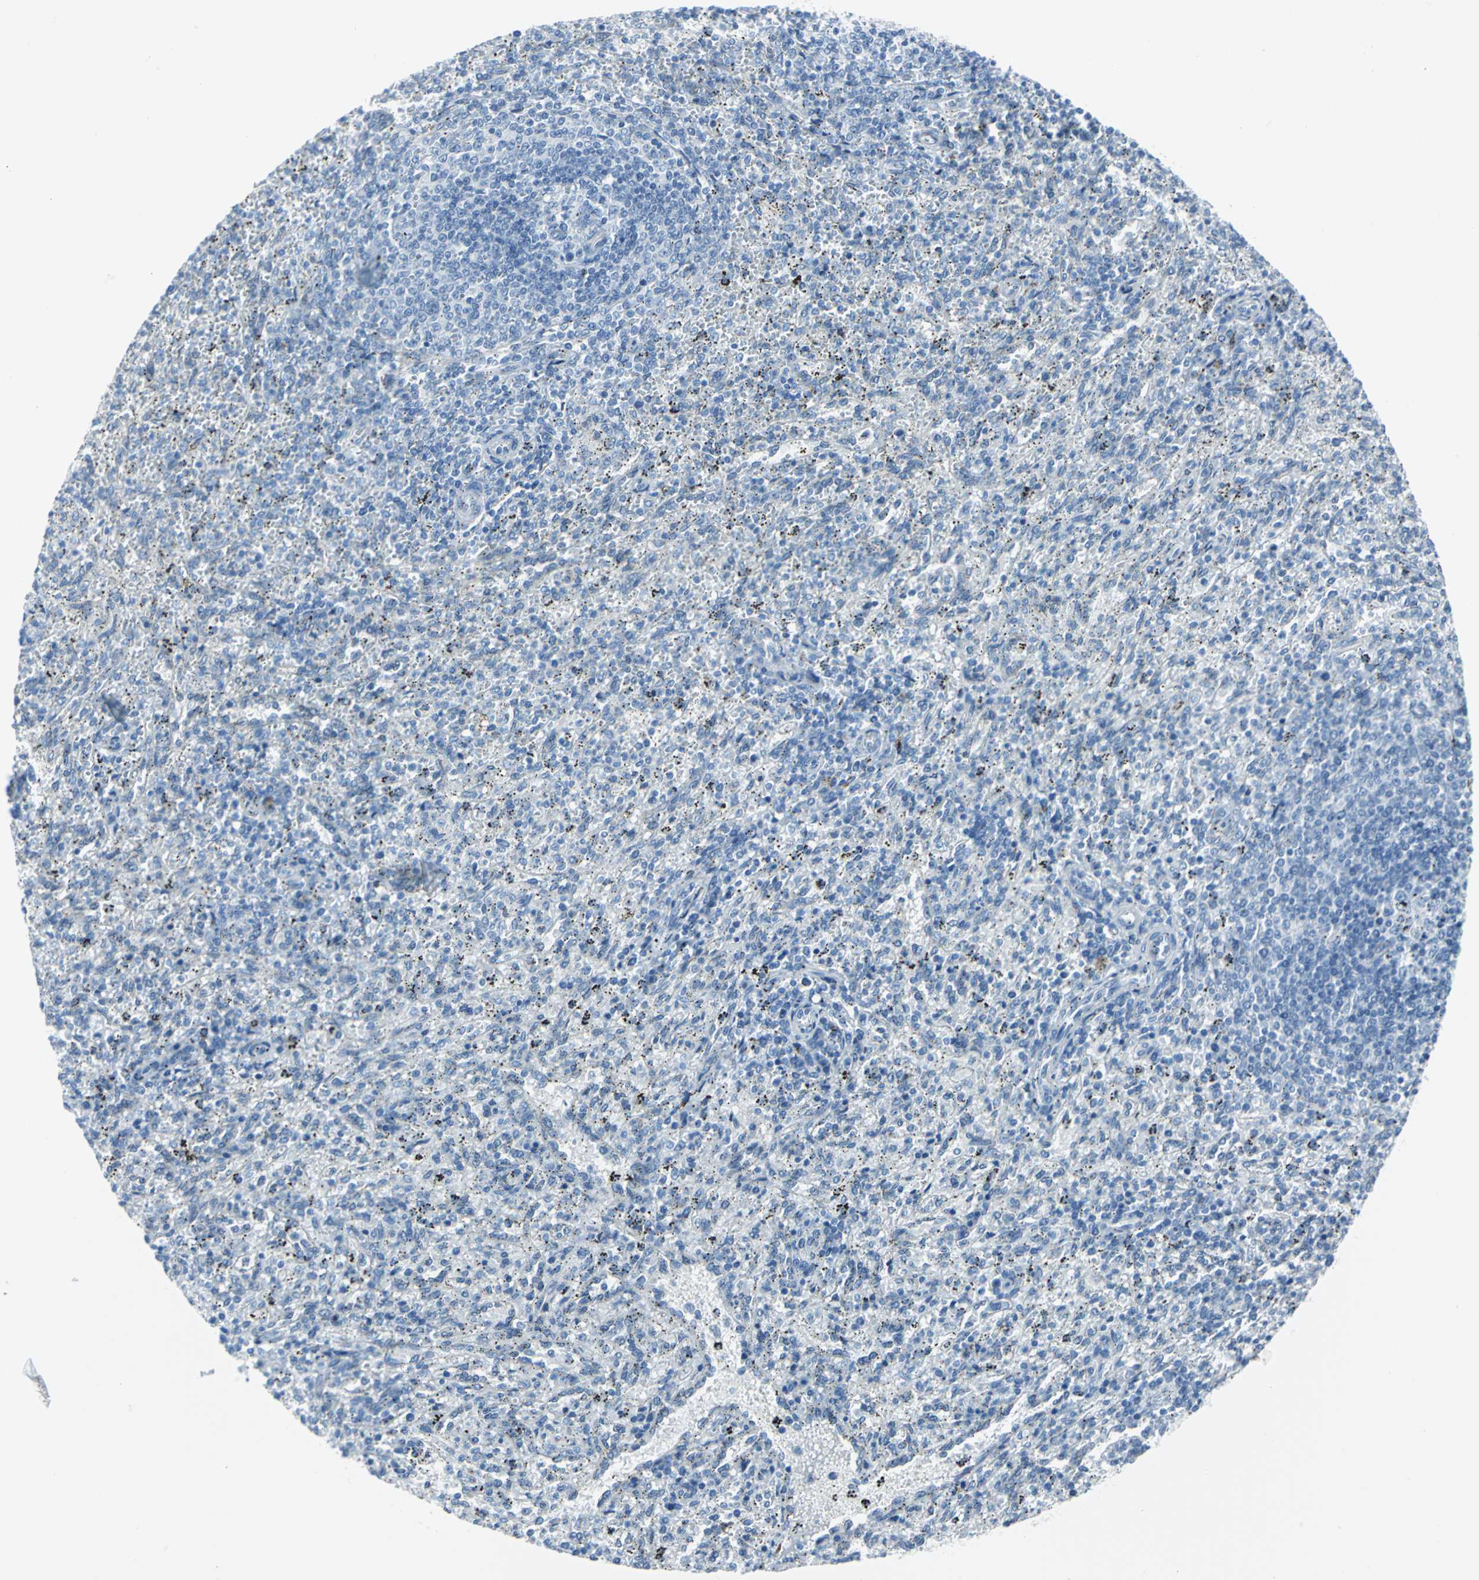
{"staining": {"intensity": "negative", "quantity": "none", "location": "none"}, "tissue": "spleen", "cell_type": "Cells in red pulp", "image_type": "normal", "snomed": [{"axis": "morphology", "description": "Normal tissue, NOS"}, {"axis": "topography", "description": "Spleen"}], "caption": "Immunohistochemistry image of normal human spleen stained for a protein (brown), which exhibits no expression in cells in red pulp. (DAB (3,3'-diaminobenzidine) immunohistochemistry (IHC) visualized using brightfield microscopy, high magnification).", "gene": "CYB5A", "patient": {"sex": "female", "age": 10}}